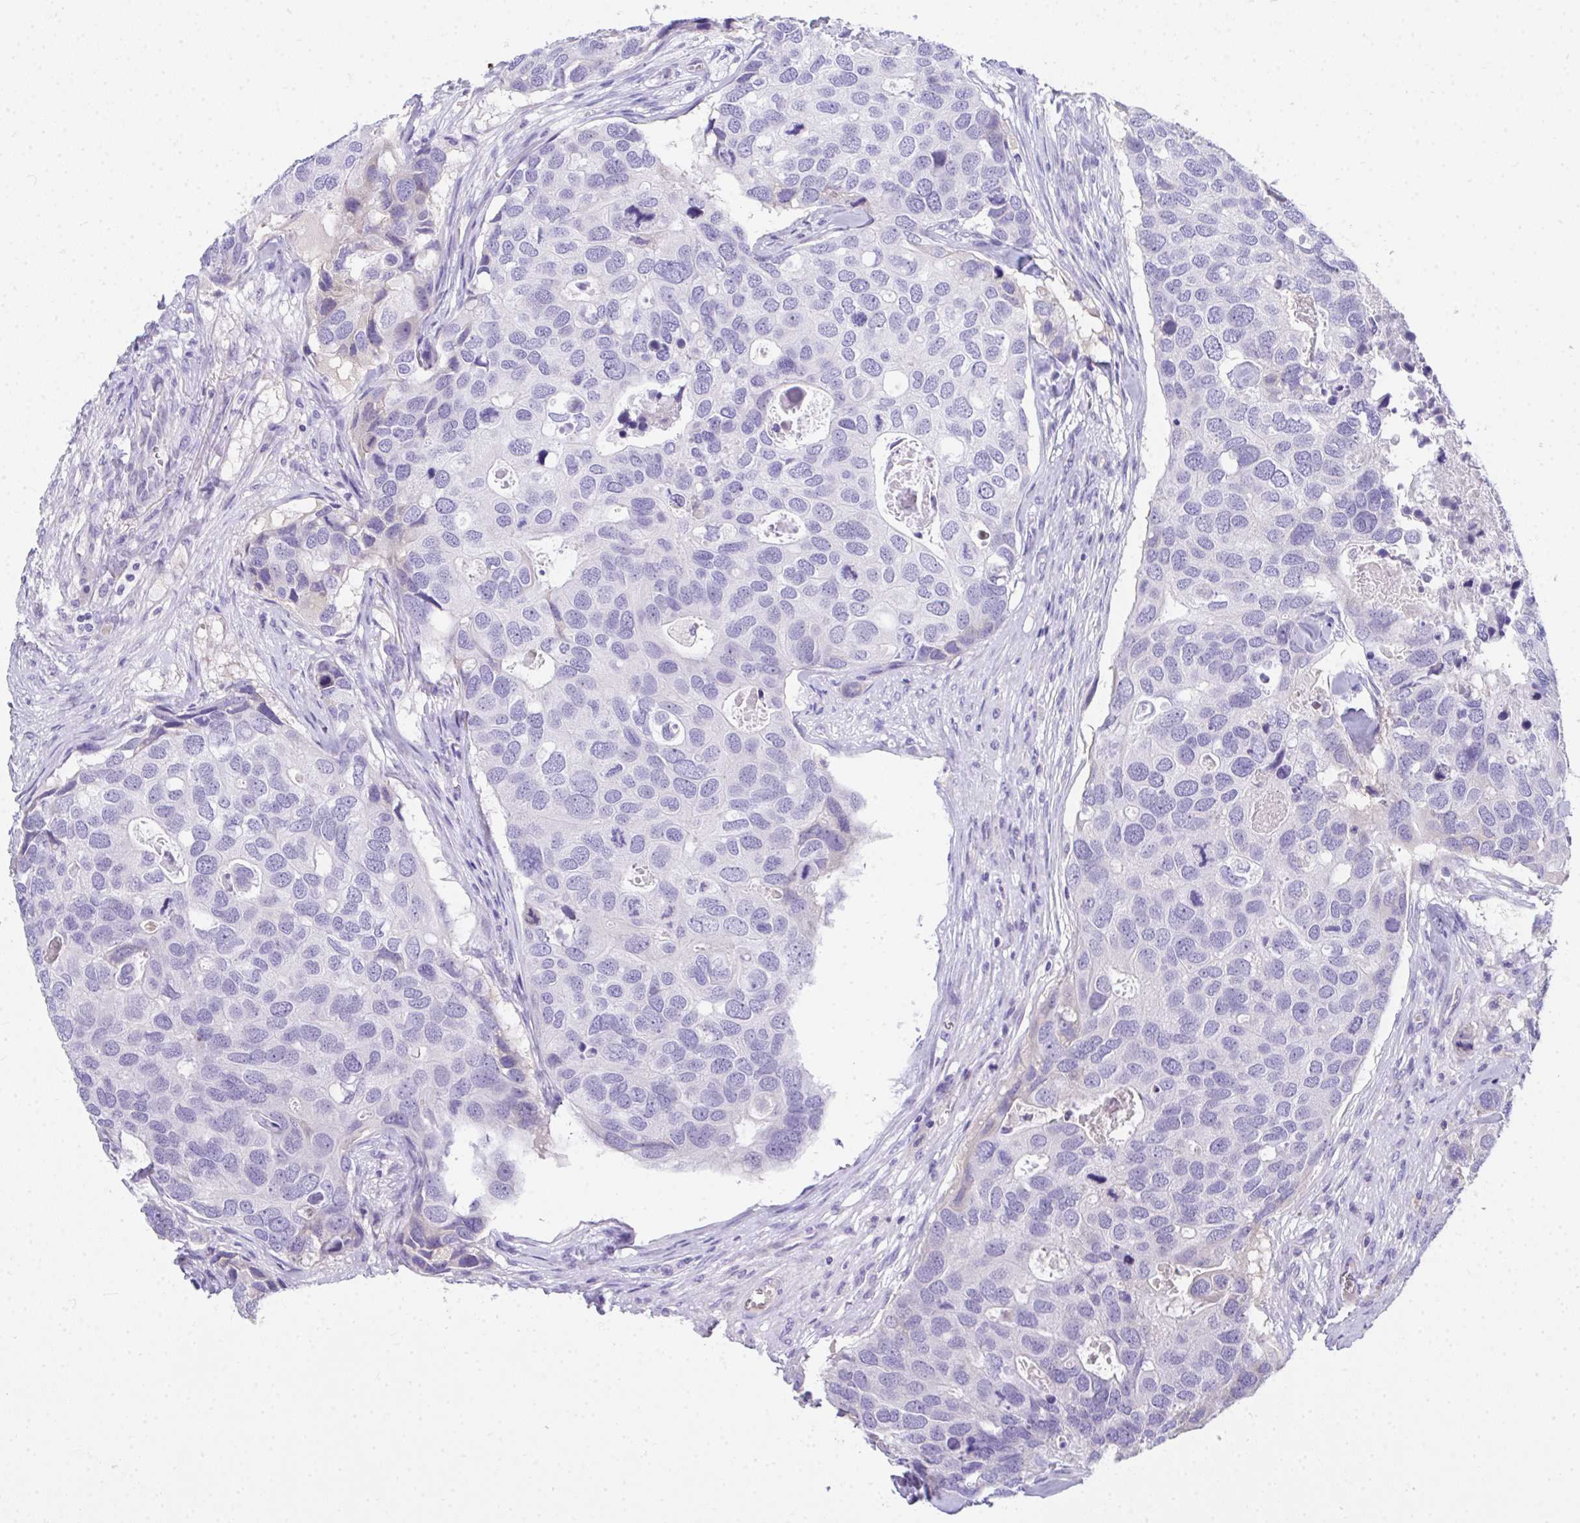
{"staining": {"intensity": "negative", "quantity": "none", "location": "none"}, "tissue": "breast cancer", "cell_type": "Tumor cells", "image_type": "cancer", "snomed": [{"axis": "morphology", "description": "Duct carcinoma"}, {"axis": "topography", "description": "Breast"}], "caption": "High magnification brightfield microscopy of breast cancer (invasive ductal carcinoma) stained with DAB (3,3'-diaminobenzidine) (brown) and counterstained with hematoxylin (blue): tumor cells show no significant staining.", "gene": "COA5", "patient": {"sex": "female", "age": 83}}